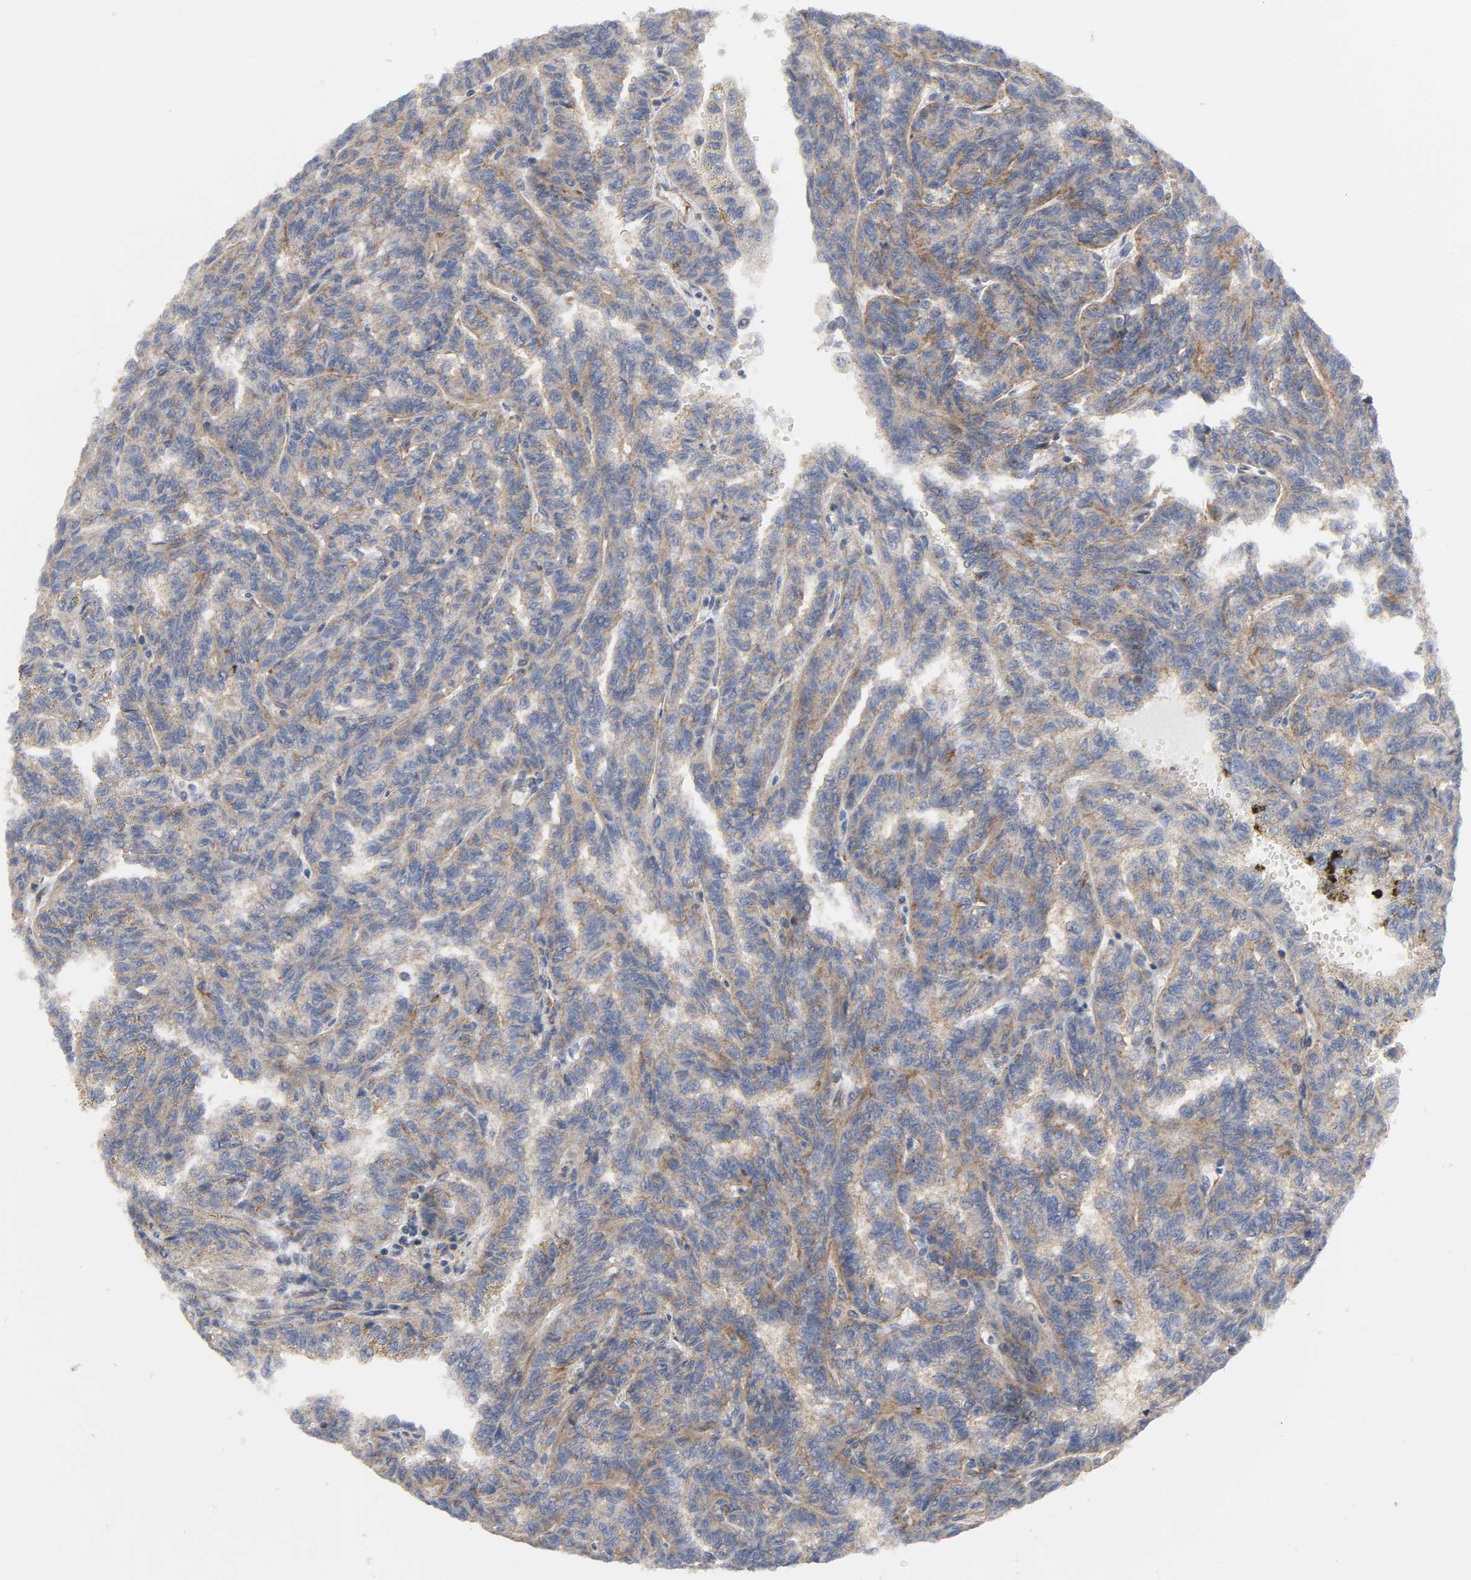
{"staining": {"intensity": "moderate", "quantity": ">75%", "location": "cytoplasmic/membranous"}, "tissue": "renal cancer", "cell_type": "Tumor cells", "image_type": "cancer", "snomed": [{"axis": "morphology", "description": "Inflammation, NOS"}, {"axis": "morphology", "description": "Adenocarcinoma, NOS"}, {"axis": "topography", "description": "Kidney"}], "caption": "Immunohistochemical staining of human renal adenocarcinoma reveals medium levels of moderate cytoplasmic/membranous protein positivity in about >75% of tumor cells. (IHC, brightfield microscopy, high magnification).", "gene": "SH3GLB1", "patient": {"sex": "male", "age": 68}}